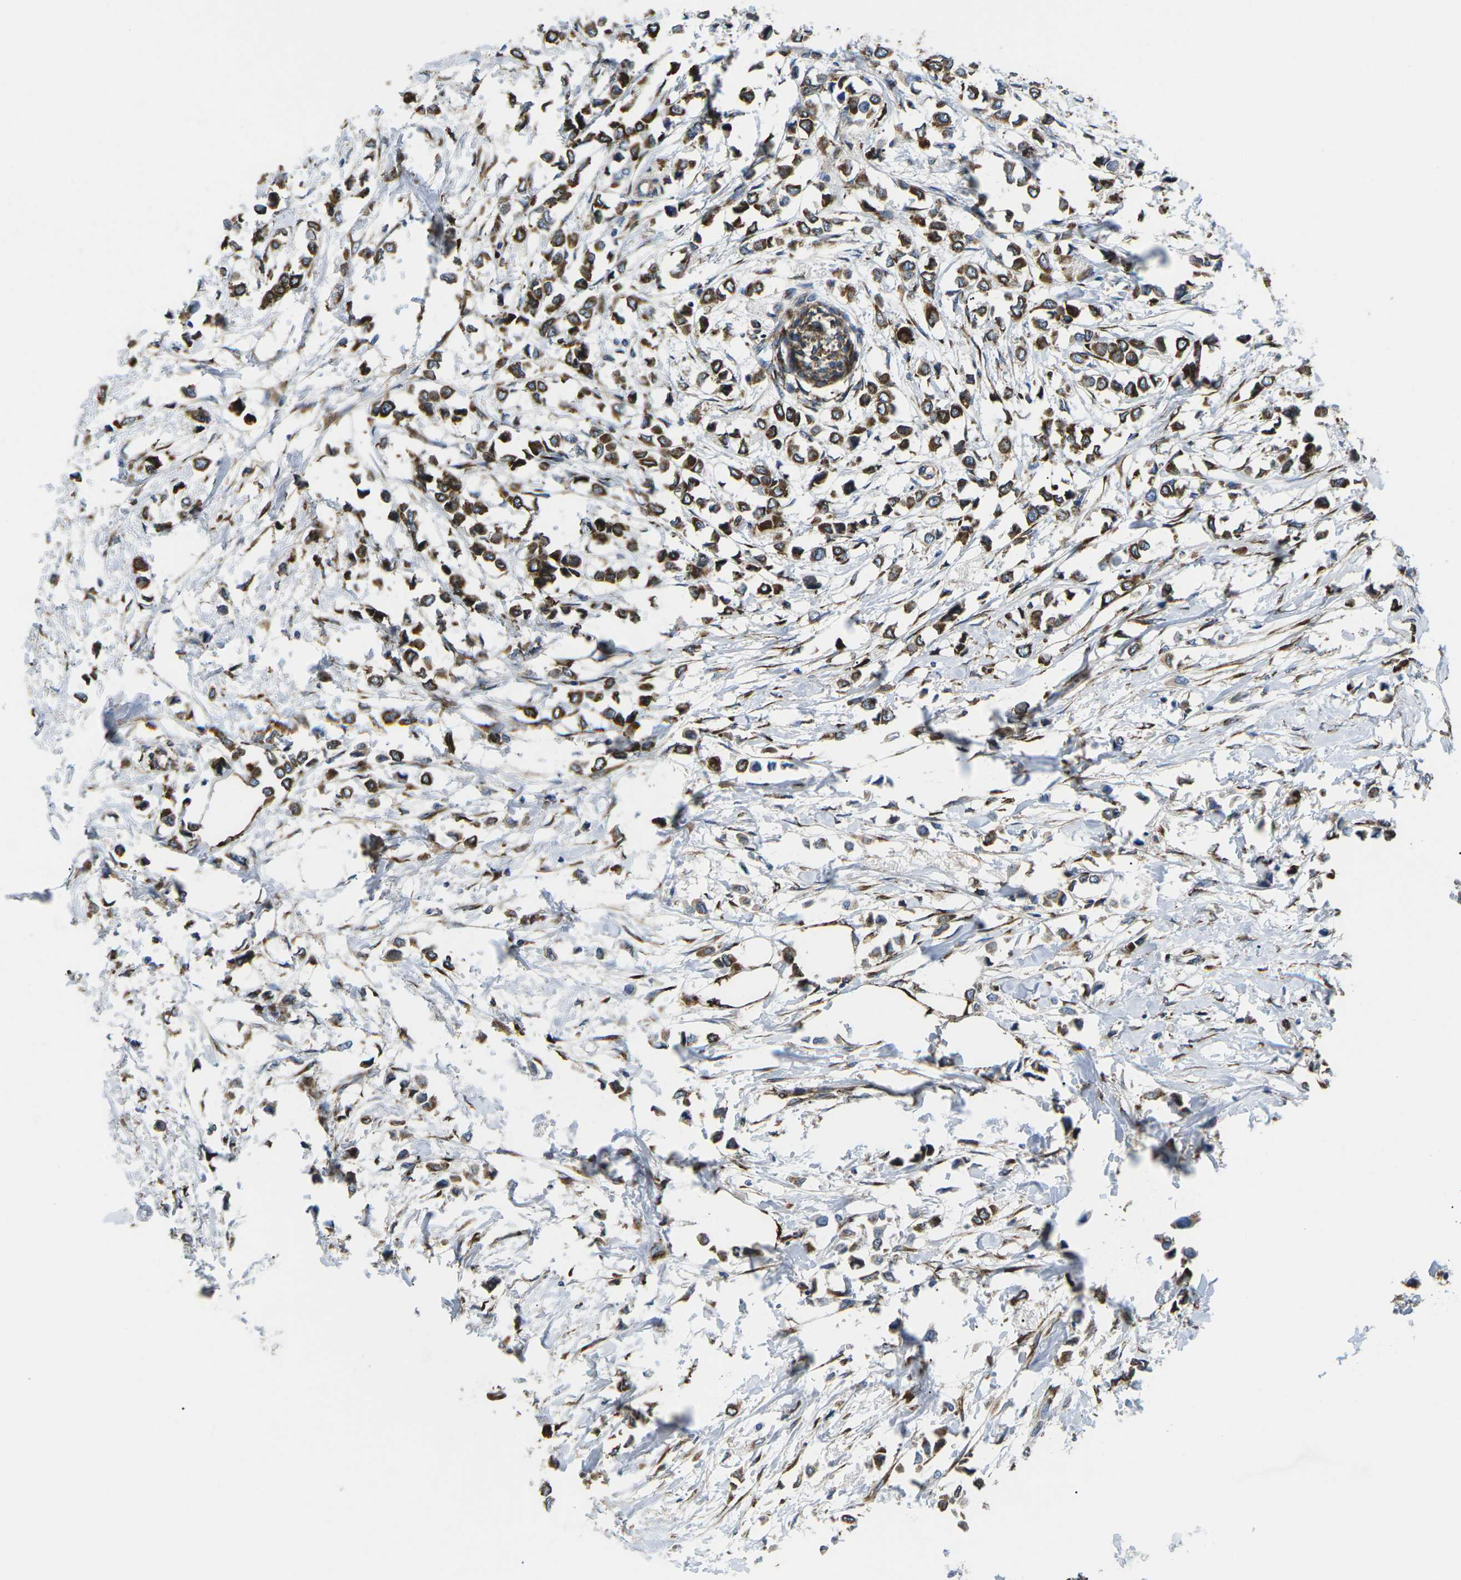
{"staining": {"intensity": "strong", "quantity": ">75%", "location": "cytoplasmic/membranous"}, "tissue": "breast cancer", "cell_type": "Tumor cells", "image_type": "cancer", "snomed": [{"axis": "morphology", "description": "Lobular carcinoma"}, {"axis": "topography", "description": "Breast"}], "caption": "A high-resolution histopathology image shows immunohistochemistry (IHC) staining of lobular carcinoma (breast), which shows strong cytoplasmic/membranous expression in about >75% of tumor cells.", "gene": "PDZD8", "patient": {"sex": "female", "age": 51}}